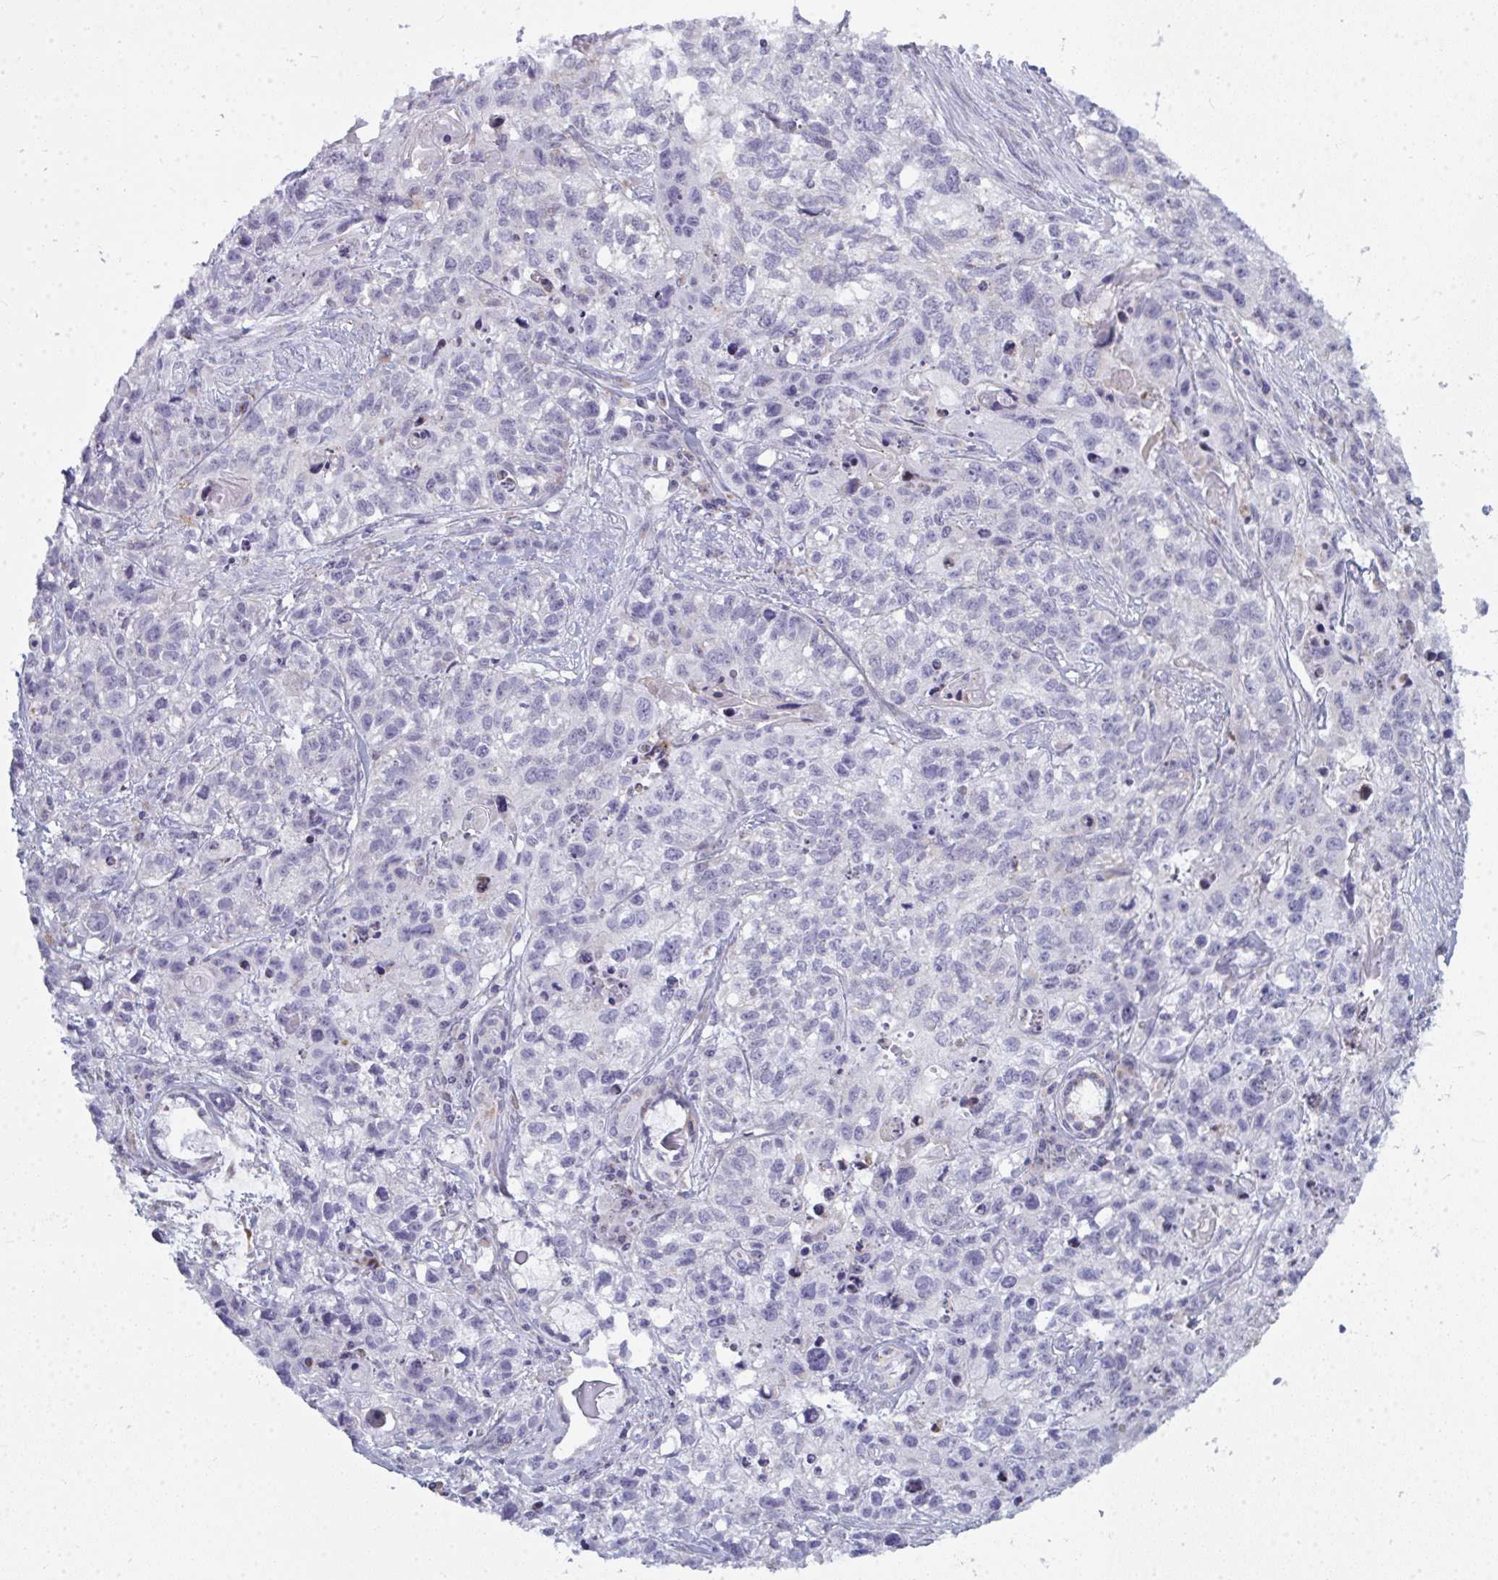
{"staining": {"intensity": "negative", "quantity": "none", "location": "none"}, "tissue": "lung cancer", "cell_type": "Tumor cells", "image_type": "cancer", "snomed": [{"axis": "morphology", "description": "Squamous cell carcinoma, NOS"}, {"axis": "topography", "description": "Lung"}], "caption": "Image shows no significant protein expression in tumor cells of squamous cell carcinoma (lung).", "gene": "ATG9A", "patient": {"sex": "male", "age": 74}}